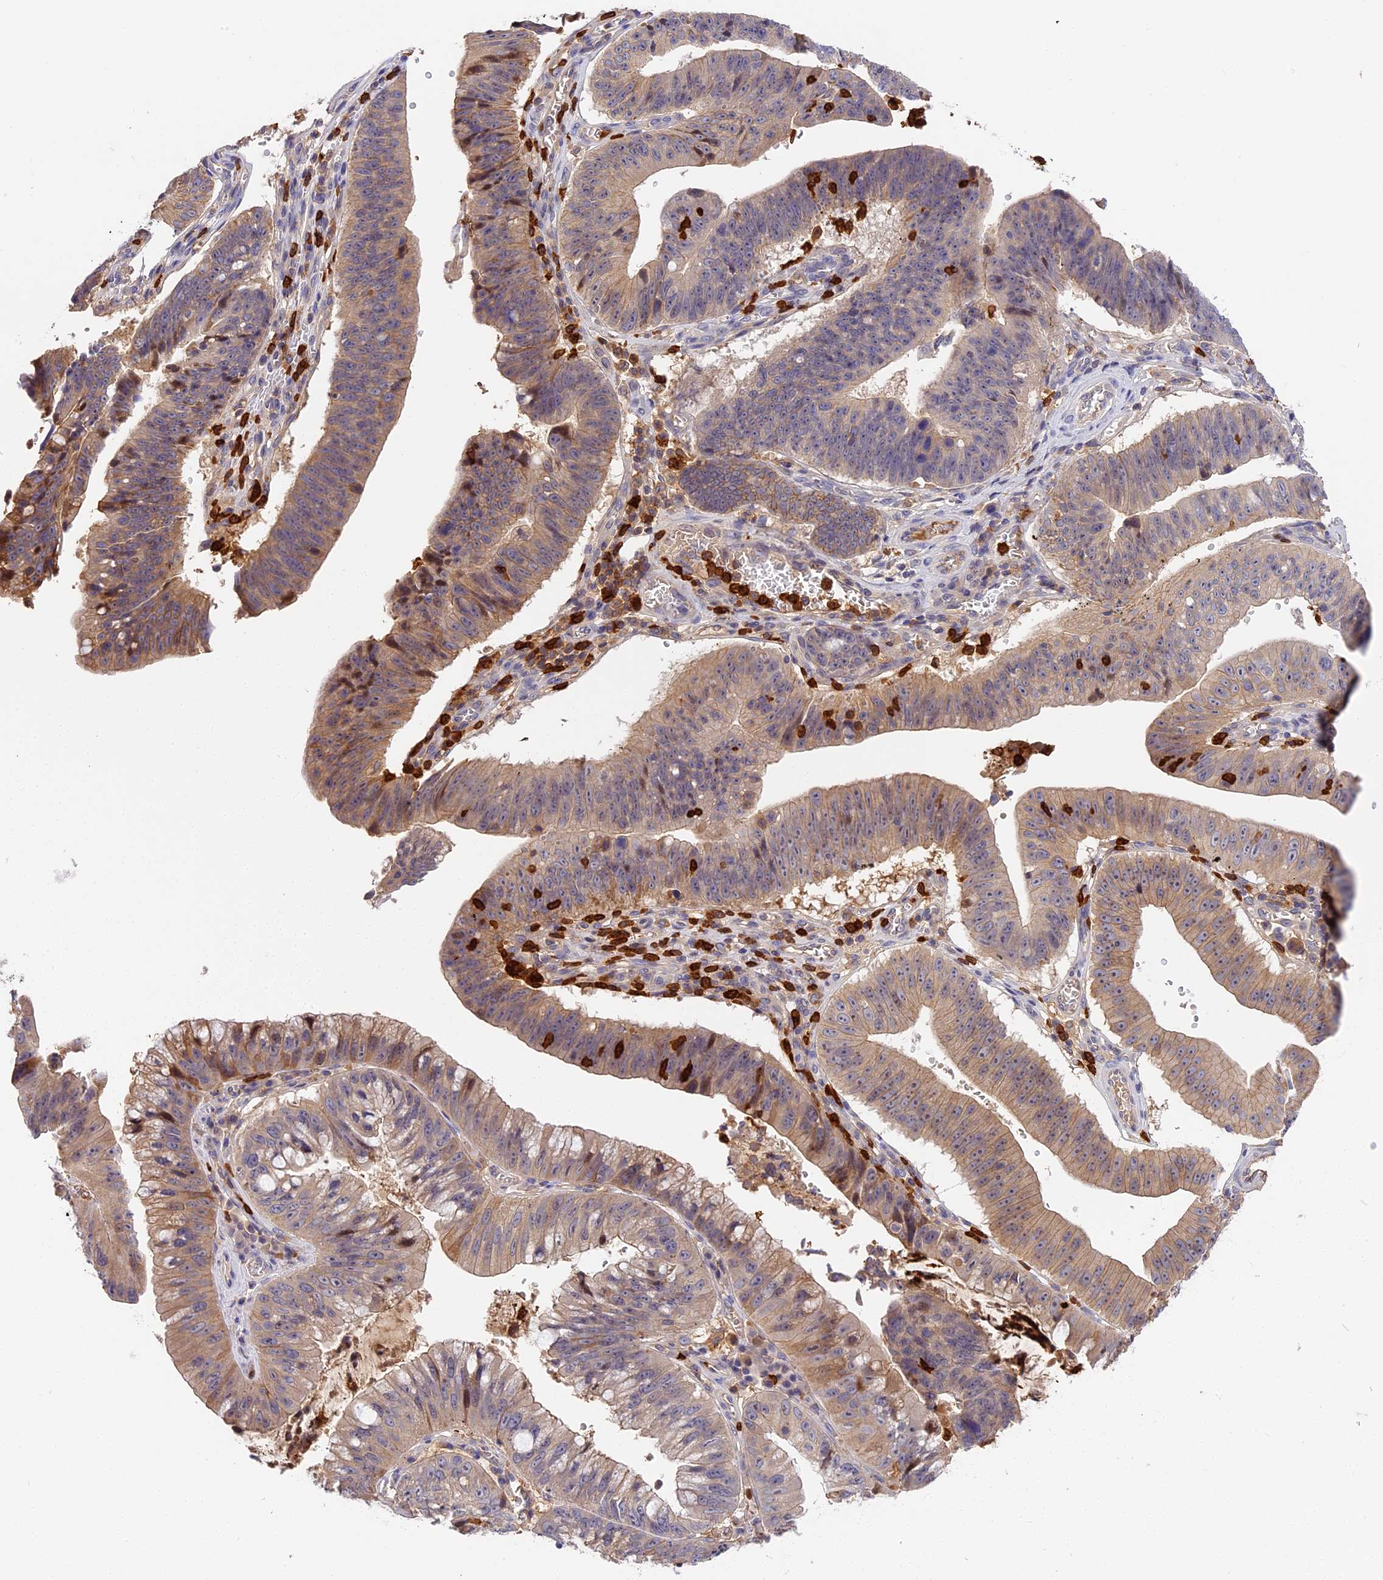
{"staining": {"intensity": "weak", "quantity": ">75%", "location": "cytoplasmic/membranous"}, "tissue": "stomach cancer", "cell_type": "Tumor cells", "image_type": "cancer", "snomed": [{"axis": "morphology", "description": "Adenocarcinoma, NOS"}, {"axis": "topography", "description": "Stomach"}], "caption": "Protein expression analysis of human stomach cancer reveals weak cytoplasmic/membranous expression in about >75% of tumor cells.", "gene": "ADGRD1", "patient": {"sex": "male", "age": 59}}